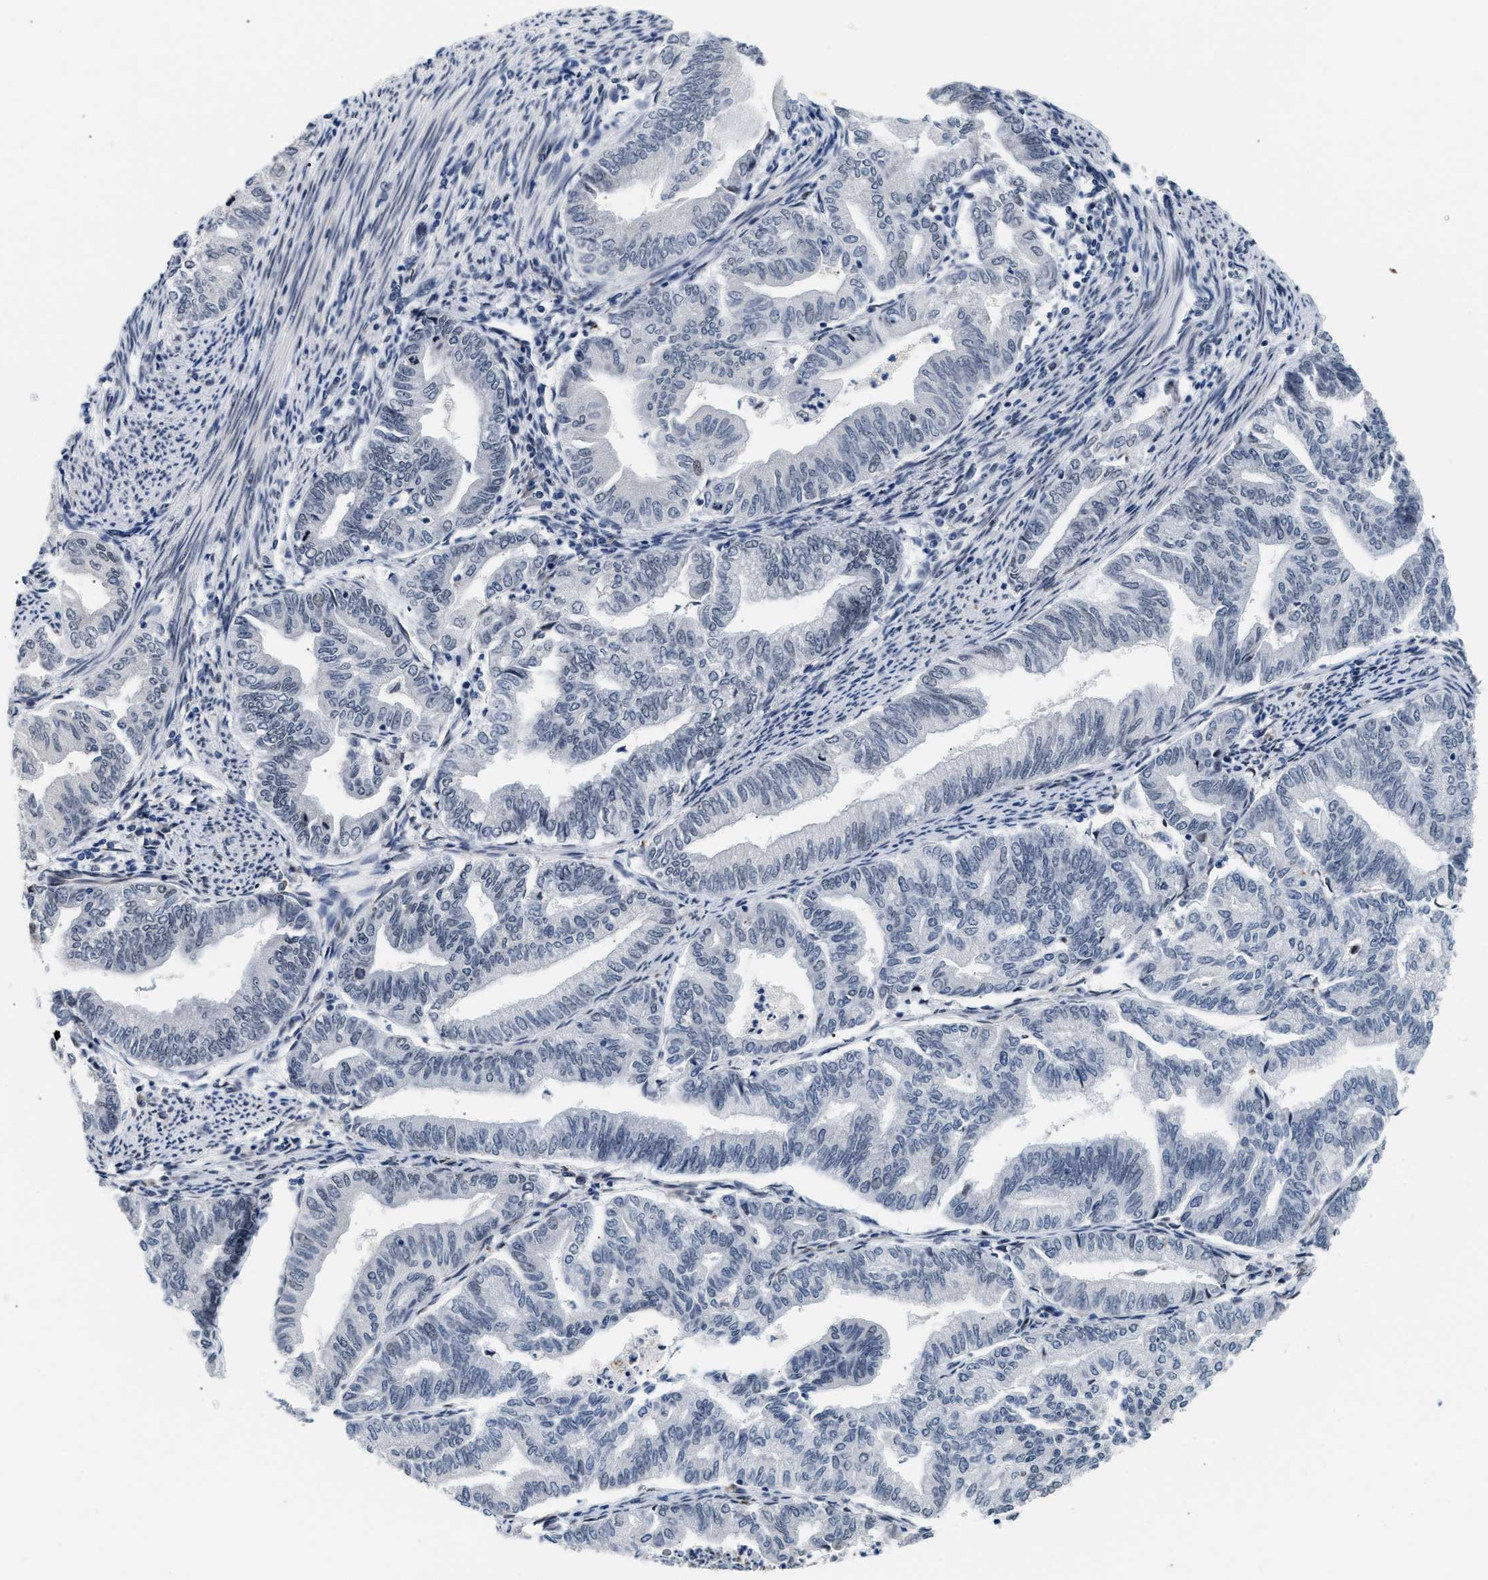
{"staining": {"intensity": "negative", "quantity": "none", "location": "none"}, "tissue": "endometrial cancer", "cell_type": "Tumor cells", "image_type": "cancer", "snomed": [{"axis": "morphology", "description": "Adenocarcinoma, NOS"}, {"axis": "topography", "description": "Endometrium"}], "caption": "Photomicrograph shows no significant protein expression in tumor cells of endometrial cancer (adenocarcinoma). Brightfield microscopy of immunohistochemistry (IHC) stained with DAB (3,3'-diaminobenzidine) (brown) and hematoxylin (blue), captured at high magnification.", "gene": "THOC1", "patient": {"sex": "female", "age": 79}}